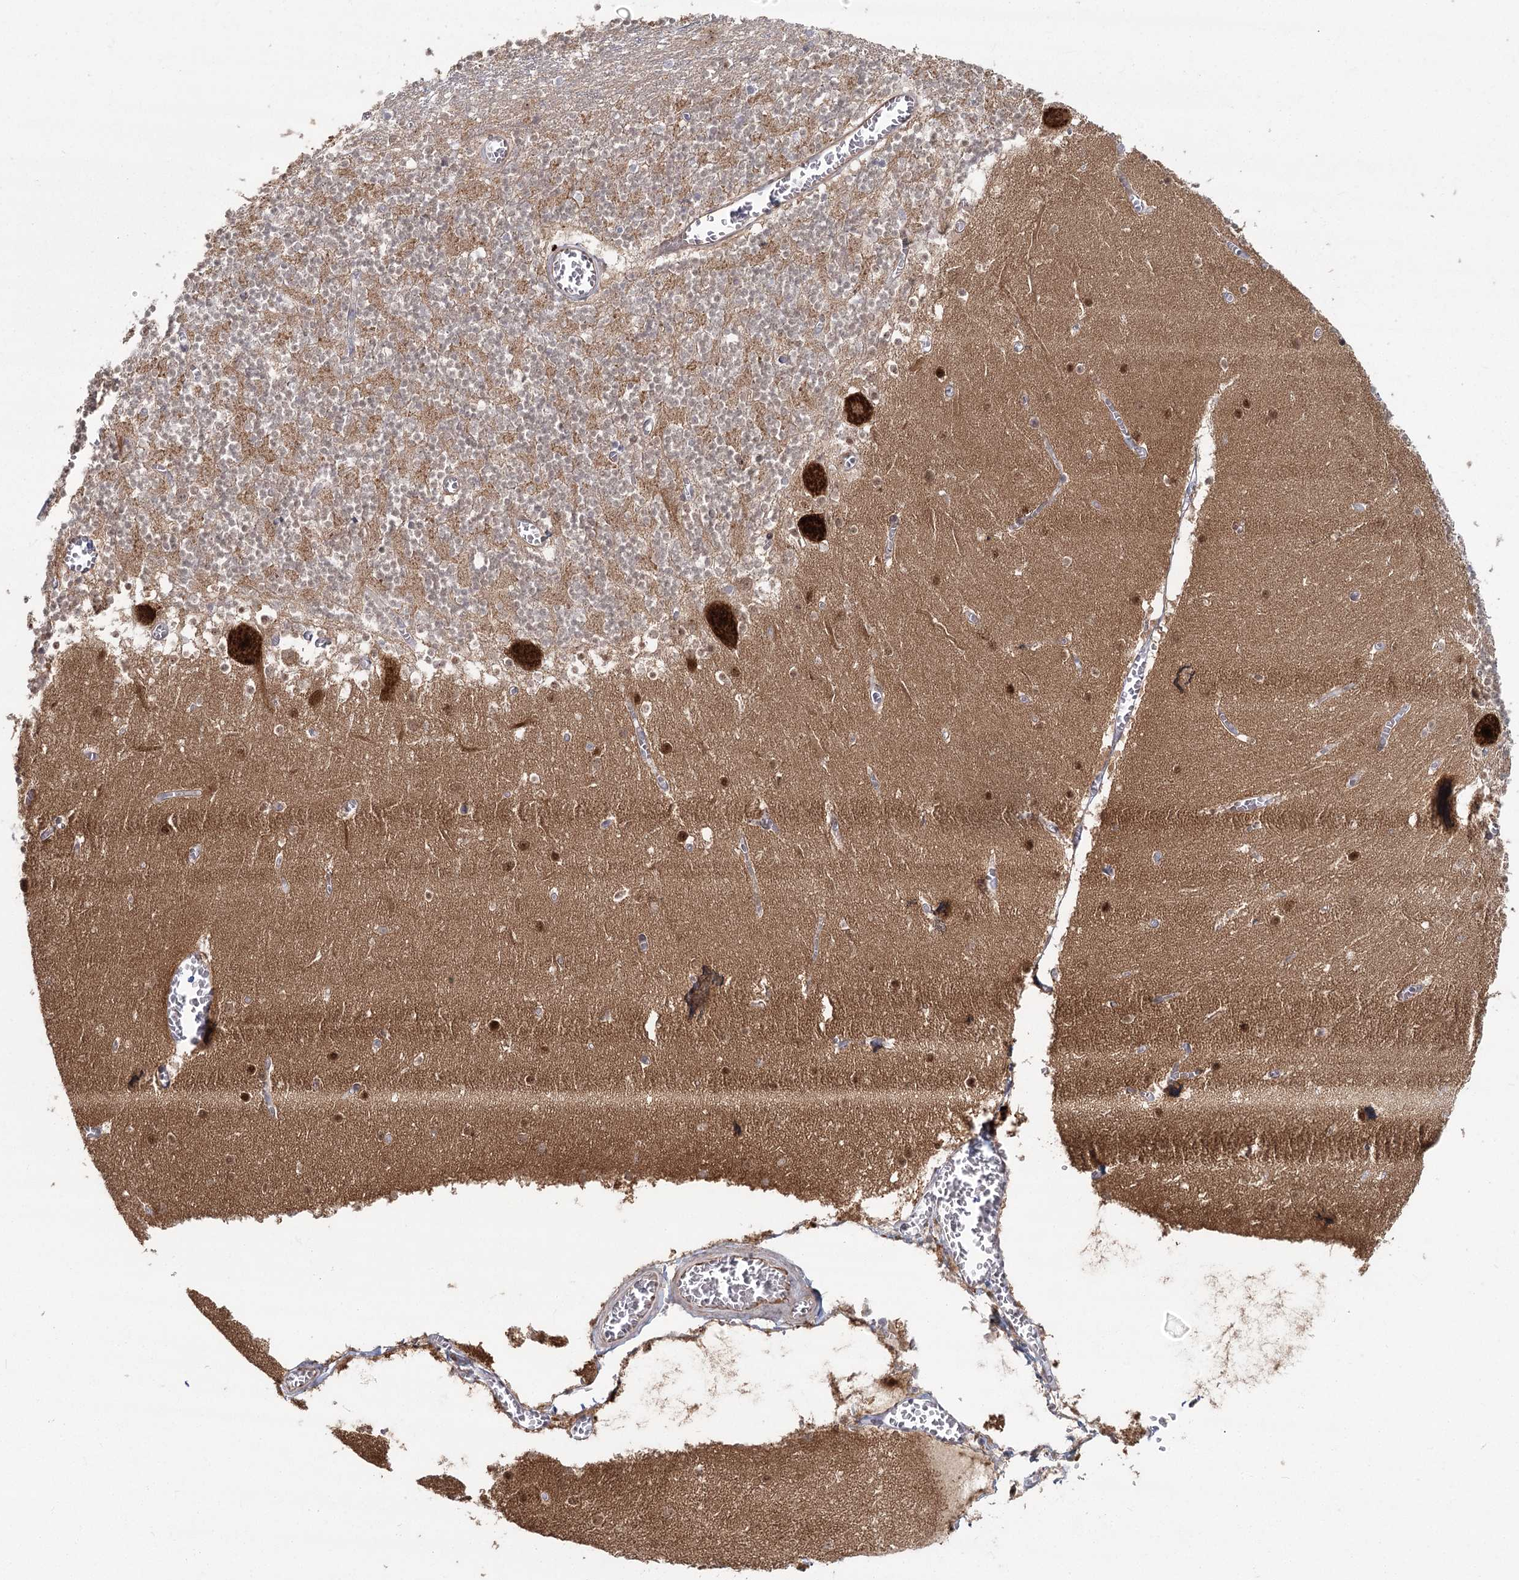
{"staining": {"intensity": "moderate", "quantity": "25%-75%", "location": "cytoplasmic/membranous"}, "tissue": "cerebellum", "cell_type": "Cells in granular layer", "image_type": "normal", "snomed": [{"axis": "morphology", "description": "Normal tissue, NOS"}, {"axis": "topography", "description": "Cerebellum"}], "caption": "Human cerebellum stained for a protein (brown) exhibits moderate cytoplasmic/membranous positive positivity in about 25%-75% of cells in granular layer.", "gene": "AP2M1", "patient": {"sex": "female", "age": 28}}